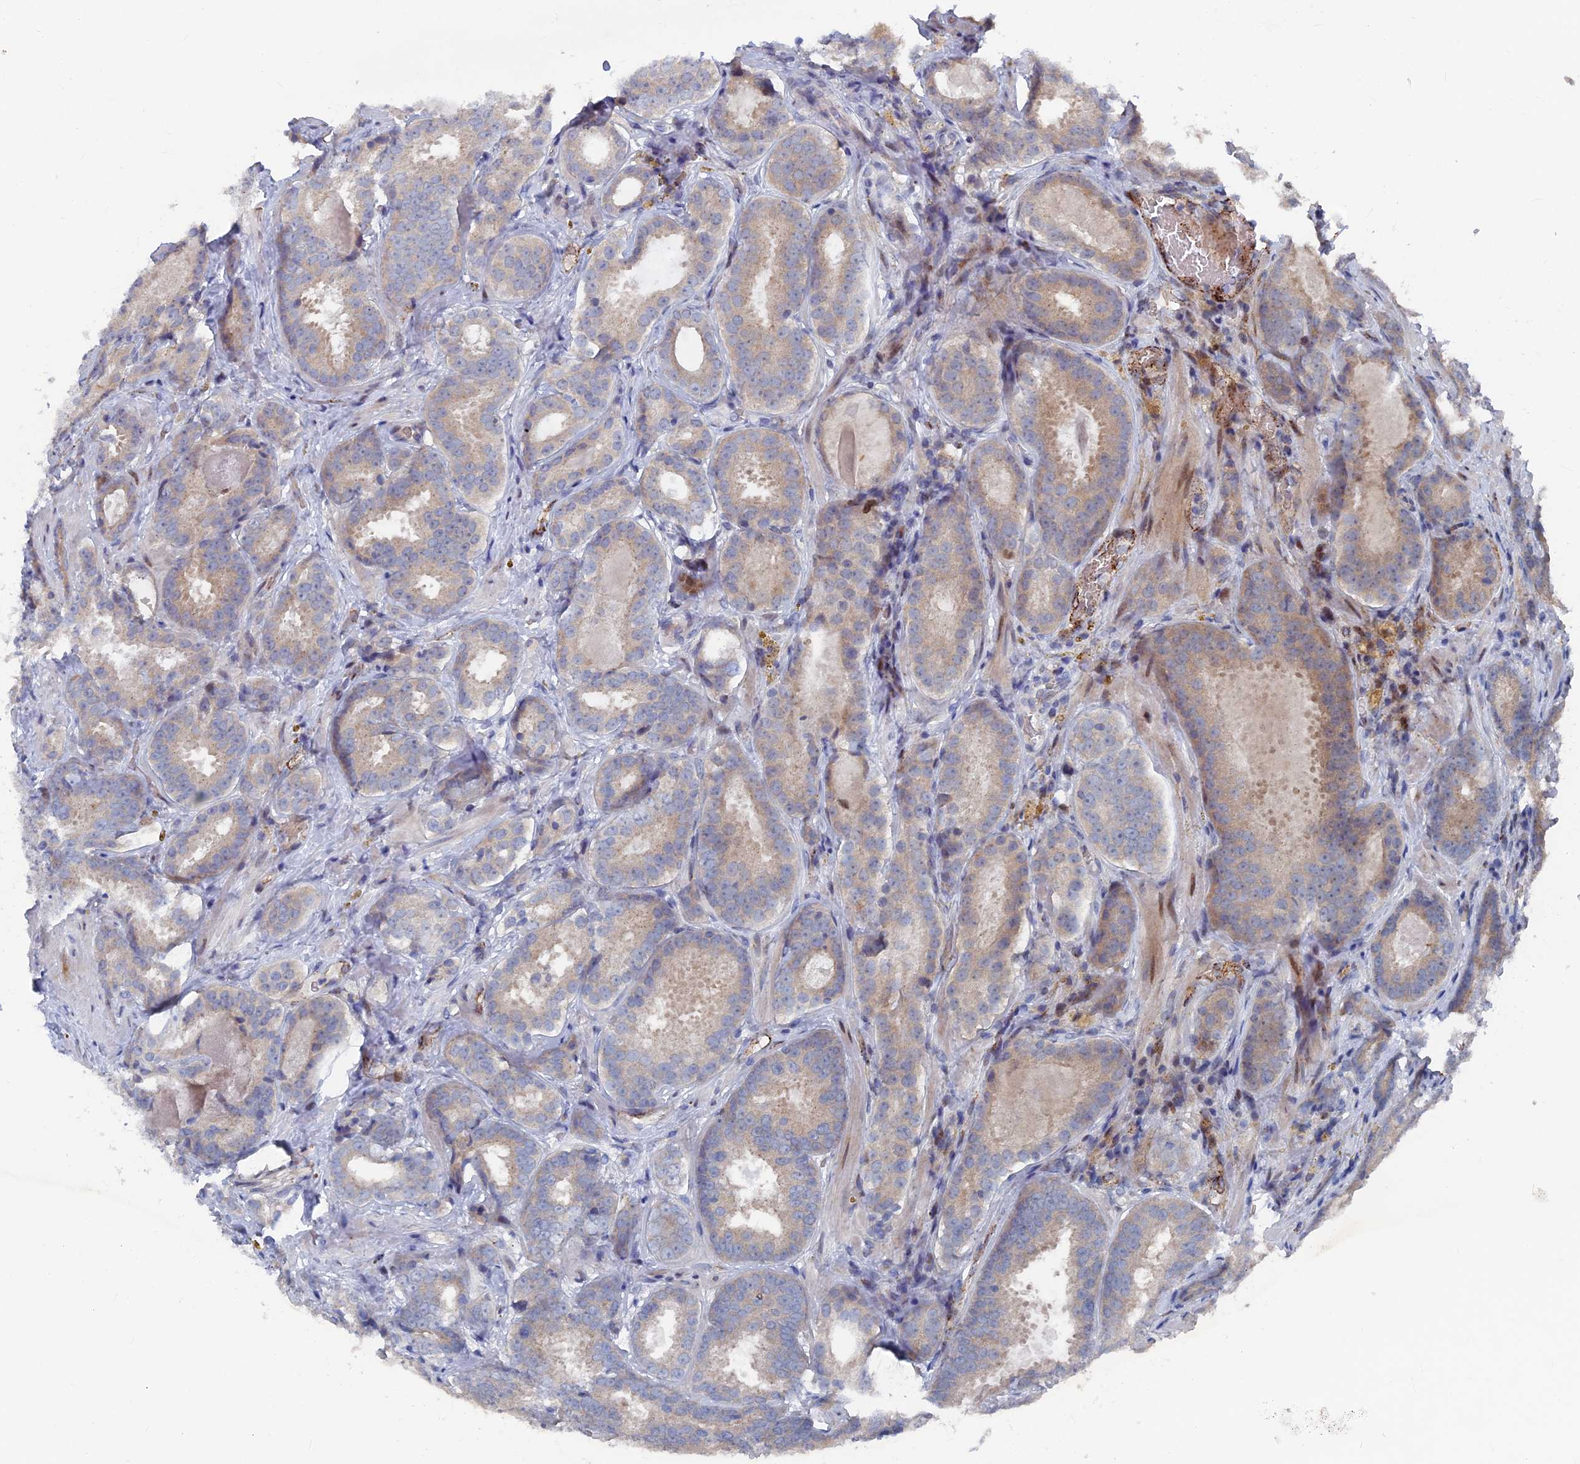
{"staining": {"intensity": "weak", "quantity": "25%-75%", "location": "cytoplasmic/membranous"}, "tissue": "prostate cancer", "cell_type": "Tumor cells", "image_type": "cancer", "snomed": [{"axis": "morphology", "description": "Adenocarcinoma, High grade"}, {"axis": "topography", "description": "Prostate"}], "caption": "This photomicrograph shows prostate cancer stained with IHC to label a protein in brown. The cytoplasmic/membranous of tumor cells show weak positivity for the protein. Nuclei are counter-stained blue.", "gene": "SH3D21", "patient": {"sex": "male", "age": 57}}